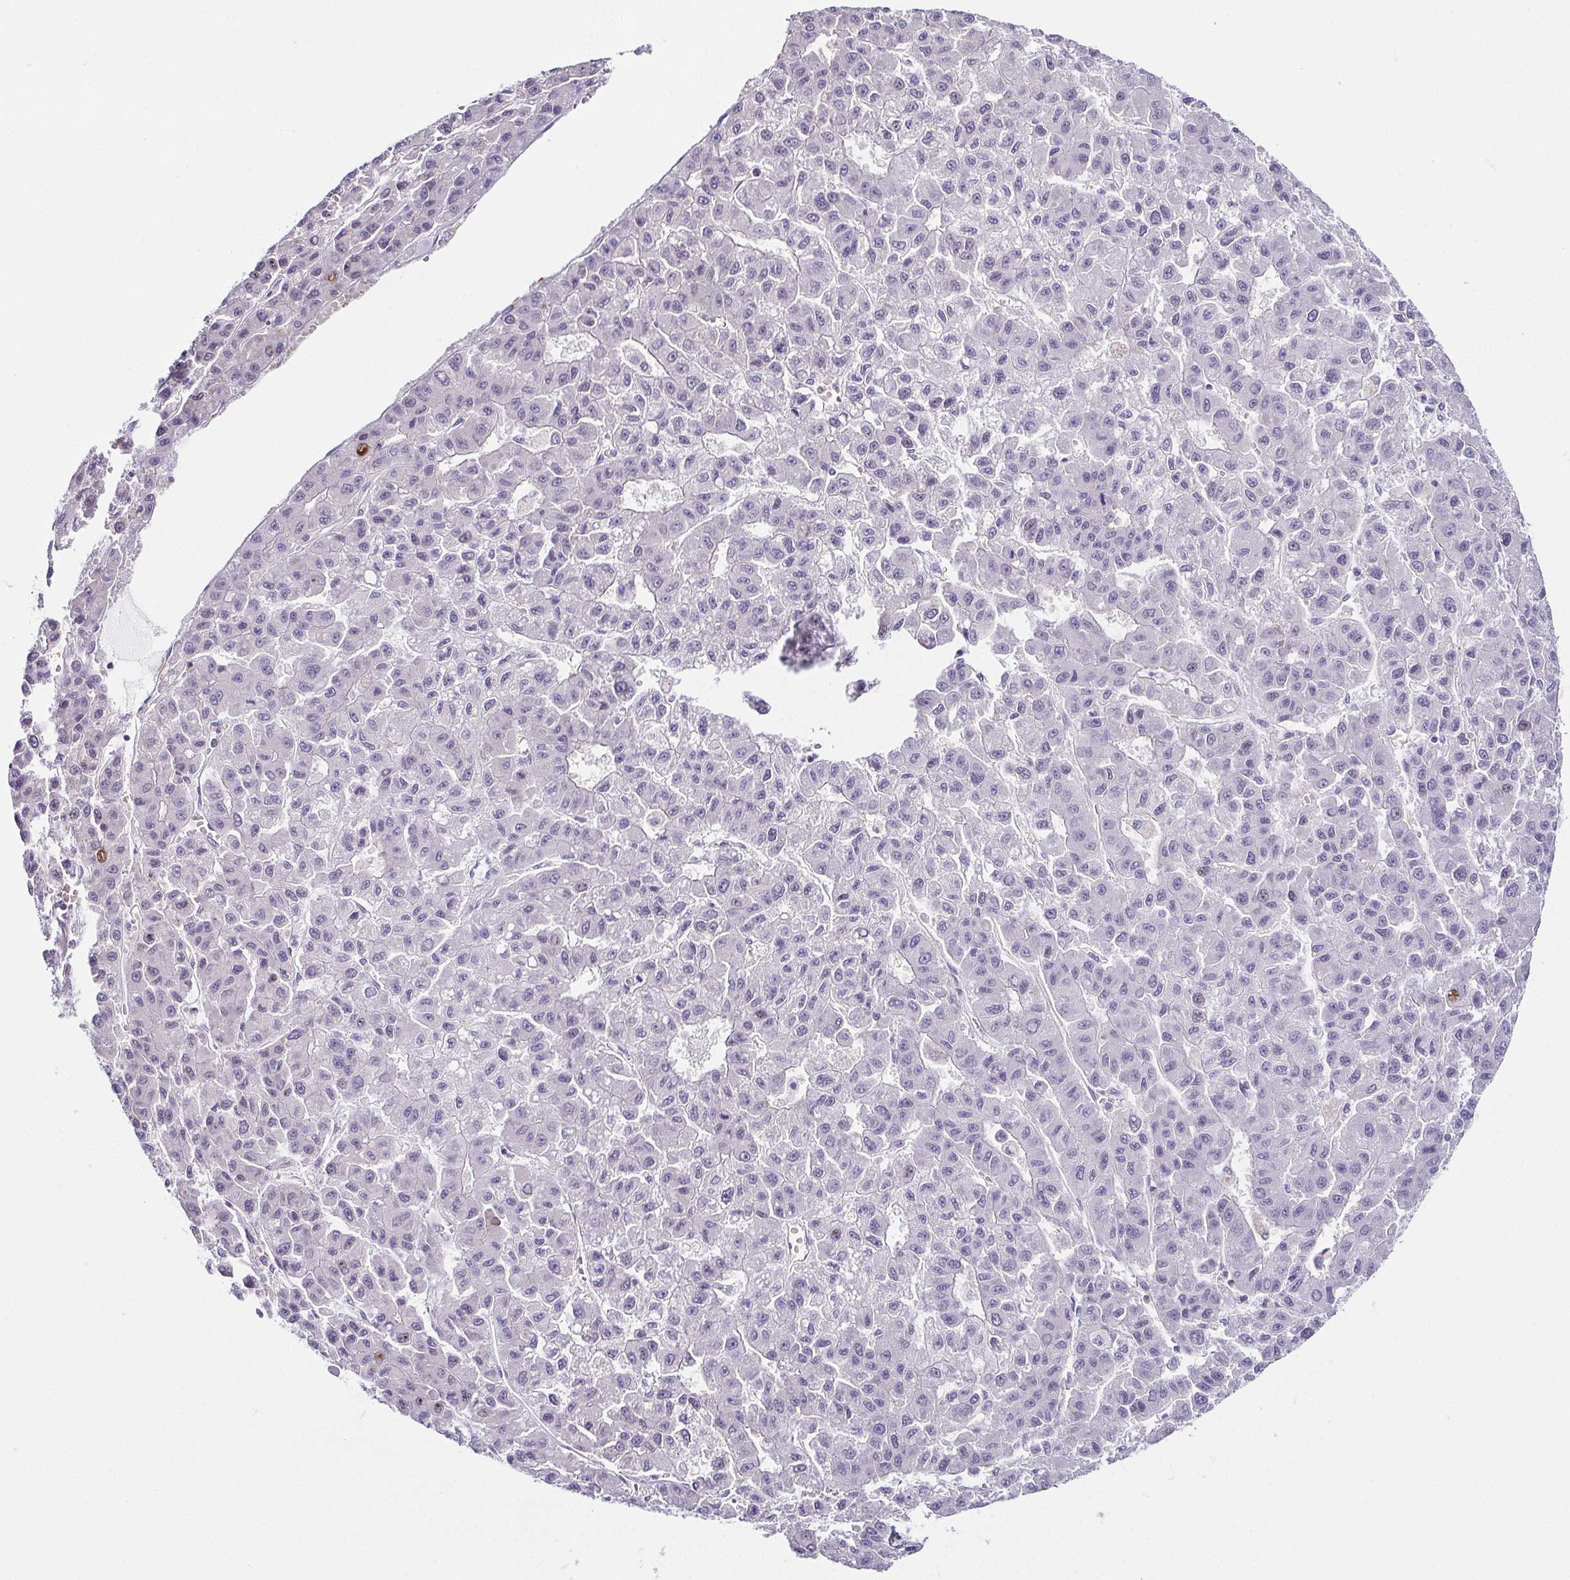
{"staining": {"intensity": "negative", "quantity": "none", "location": "none"}, "tissue": "liver cancer", "cell_type": "Tumor cells", "image_type": "cancer", "snomed": [{"axis": "morphology", "description": "Carcinoma, Hepatocellular, NOS"}, {"axis": "topography", "description": "Liver"}], "caption": "This is an immunohistochemistry (IHC) micrograph of human liver cancer. There is no positivity in tumor cells.", "gene": "FAM162B", "patient": {"sex": "male", "age": 70}}